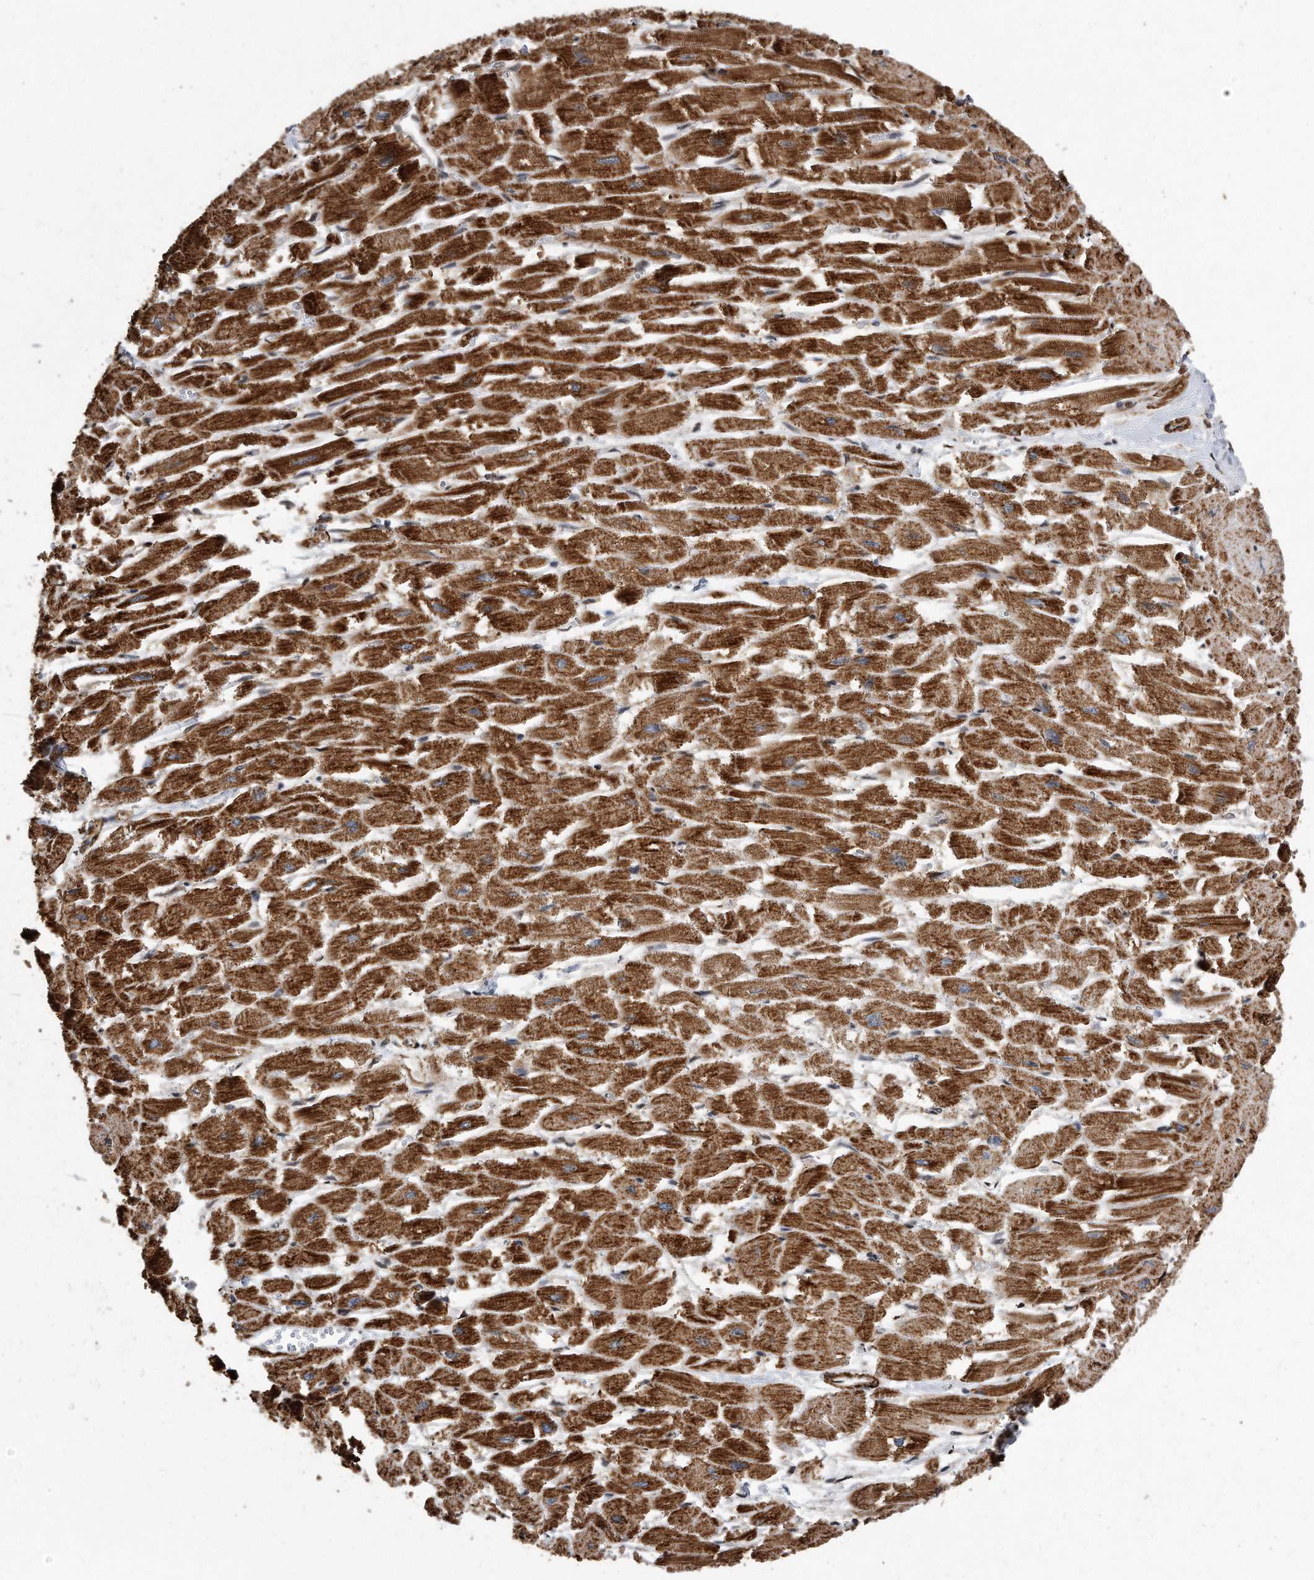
{"staining": {"intensity": "strong", "quantity": ">75%", "location": "cytoplasmic/membranous"}, "tissue": "heart muscle", "cell_type": "Cardiomyocytes", "image_type": "normal", "snomed": [{"axis": "morphology", "description": "Normal tissue, NOS"}, {"axis": "topography", "description": "Heart"}], "caption": "A histopathology image of heart muscle stained for a protein exhibits strong cytoplasmic/membranous brown staining in cardiomyocytes.", "gene": "DUSP22", "patient": {"sex": "male", "age": 54}}